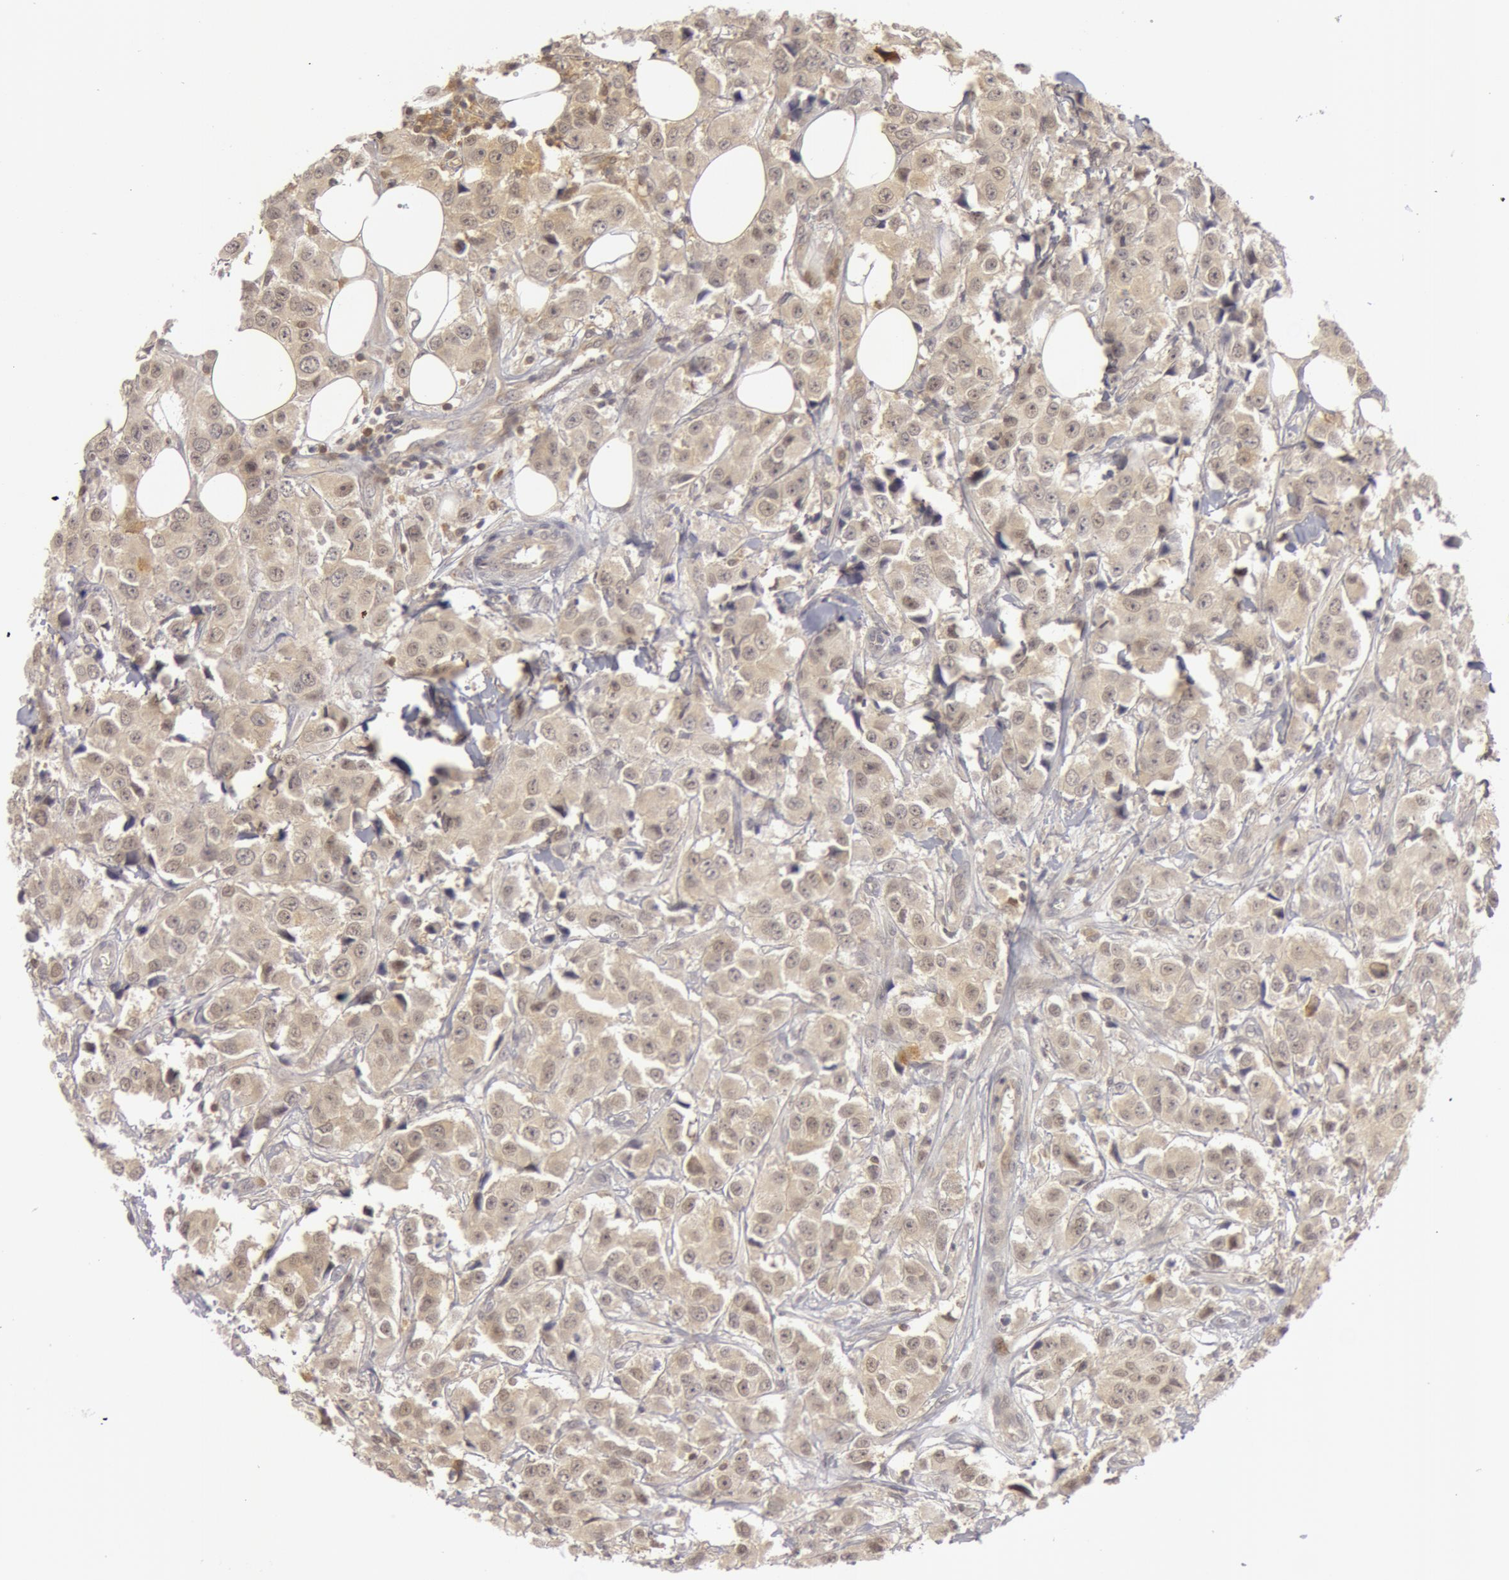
{"staining": {"intensity": "negative", "quantity": "none", "location": "none"}, "tissue": "breast cancer", "cell_type": "Tumor cells", "image_type": "cancer", "snomed": [{"axis": "morphology", "description": "Duct carcinoma"}, {"axis": "topography", "description": "Breast"}], "caption": "Tumor cells show no significant protein staining in intraductal carcinoma (breast).", "gene": "OASL", "patient": {"sex": "female", "age": 58}}